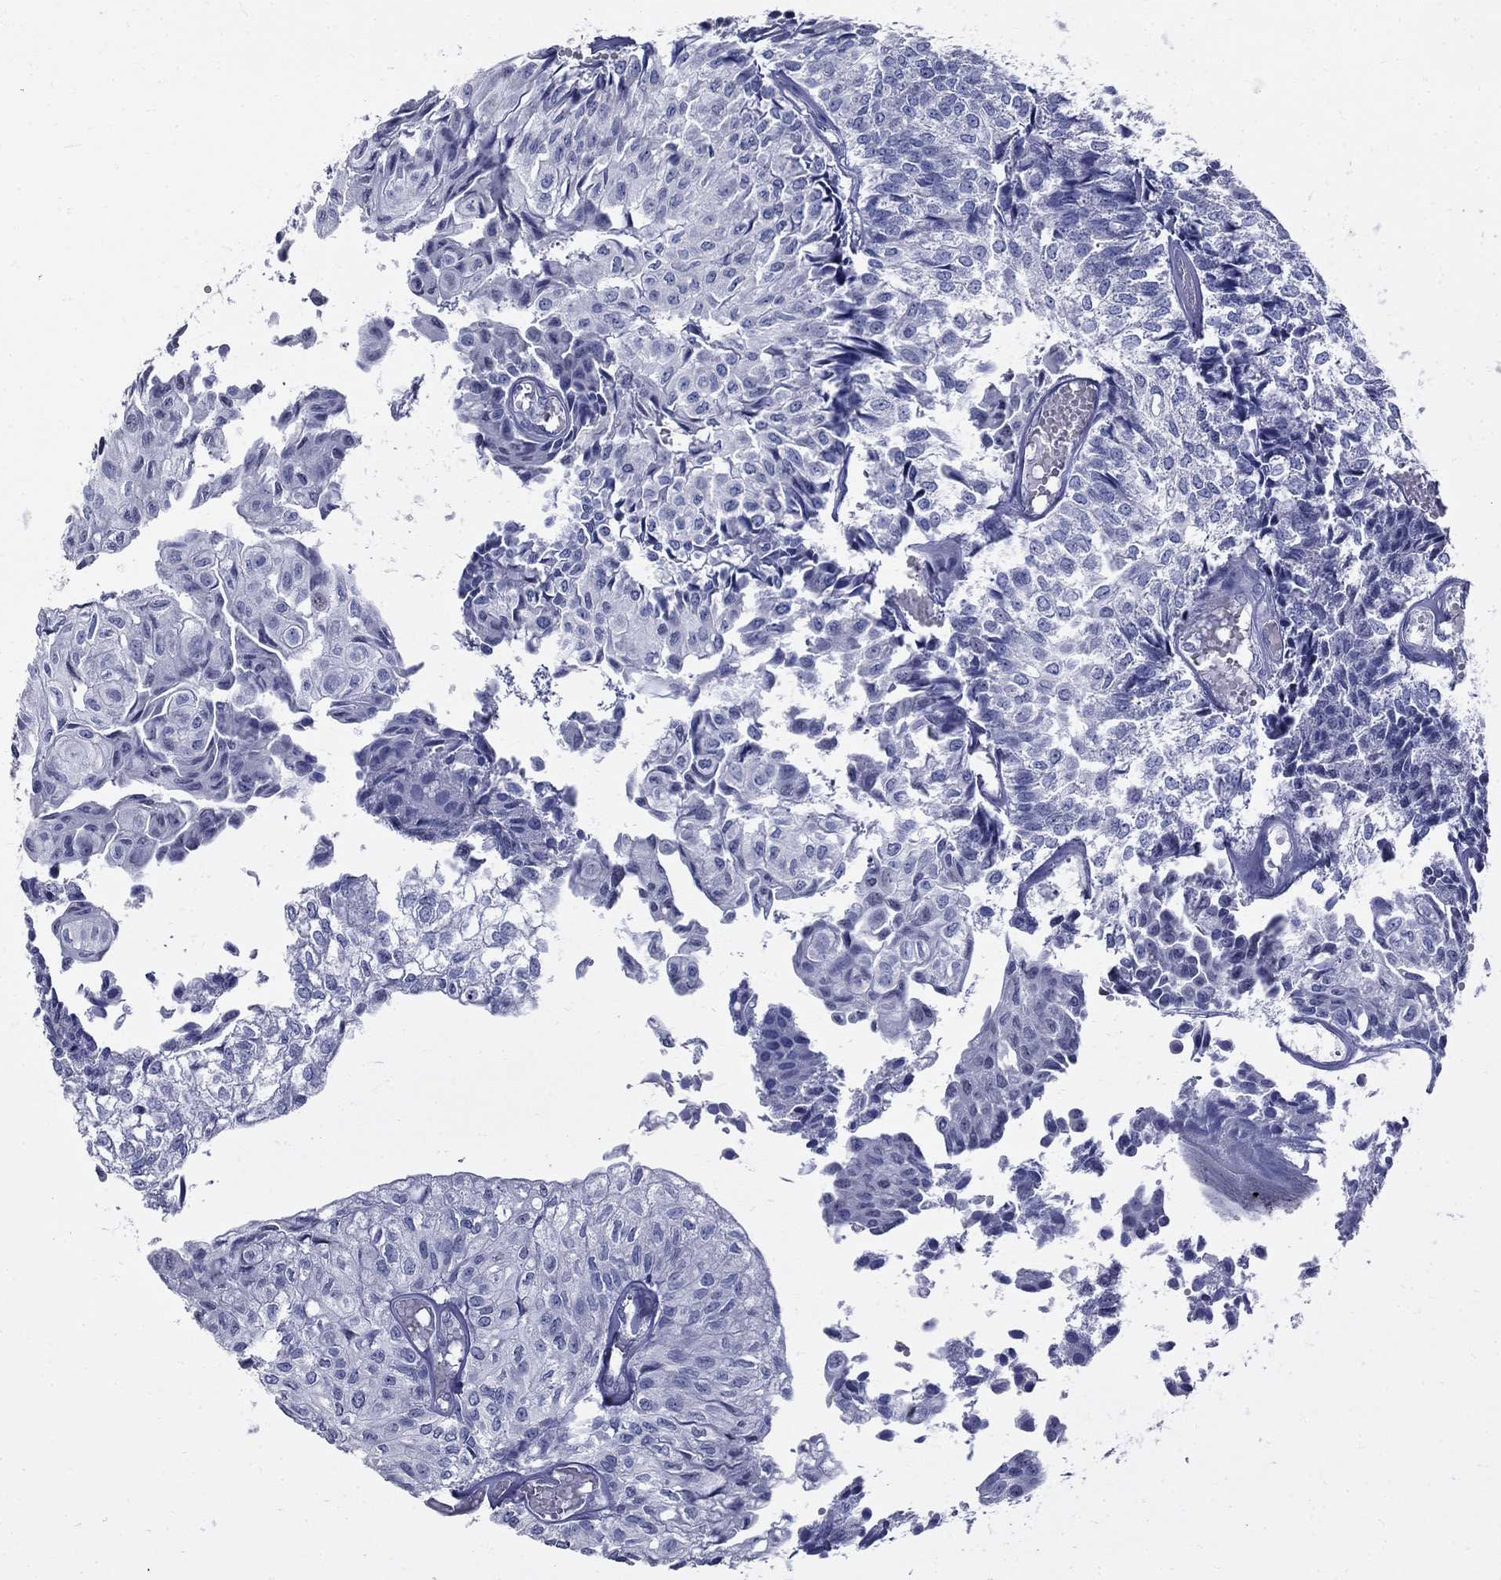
{"staining": {"intensity": "negative", "quantity": "none", "location": "none"}, "tissue": "urothelial cancer", "cell_type": "Tumor cells", "image_type": "cancer", "snomed": [{"axis": "morphology", "description": "Urothelial carcinoma, Low grade"}, {"axis": "topography", "description": "Urinary bladder"}], "caption": "This is an immunohistochemistry image of urothelial cancer. There is no expression in tumor cells.", "gene": "GUCA1A", "patient": {"sex": "male", "age": 89}}